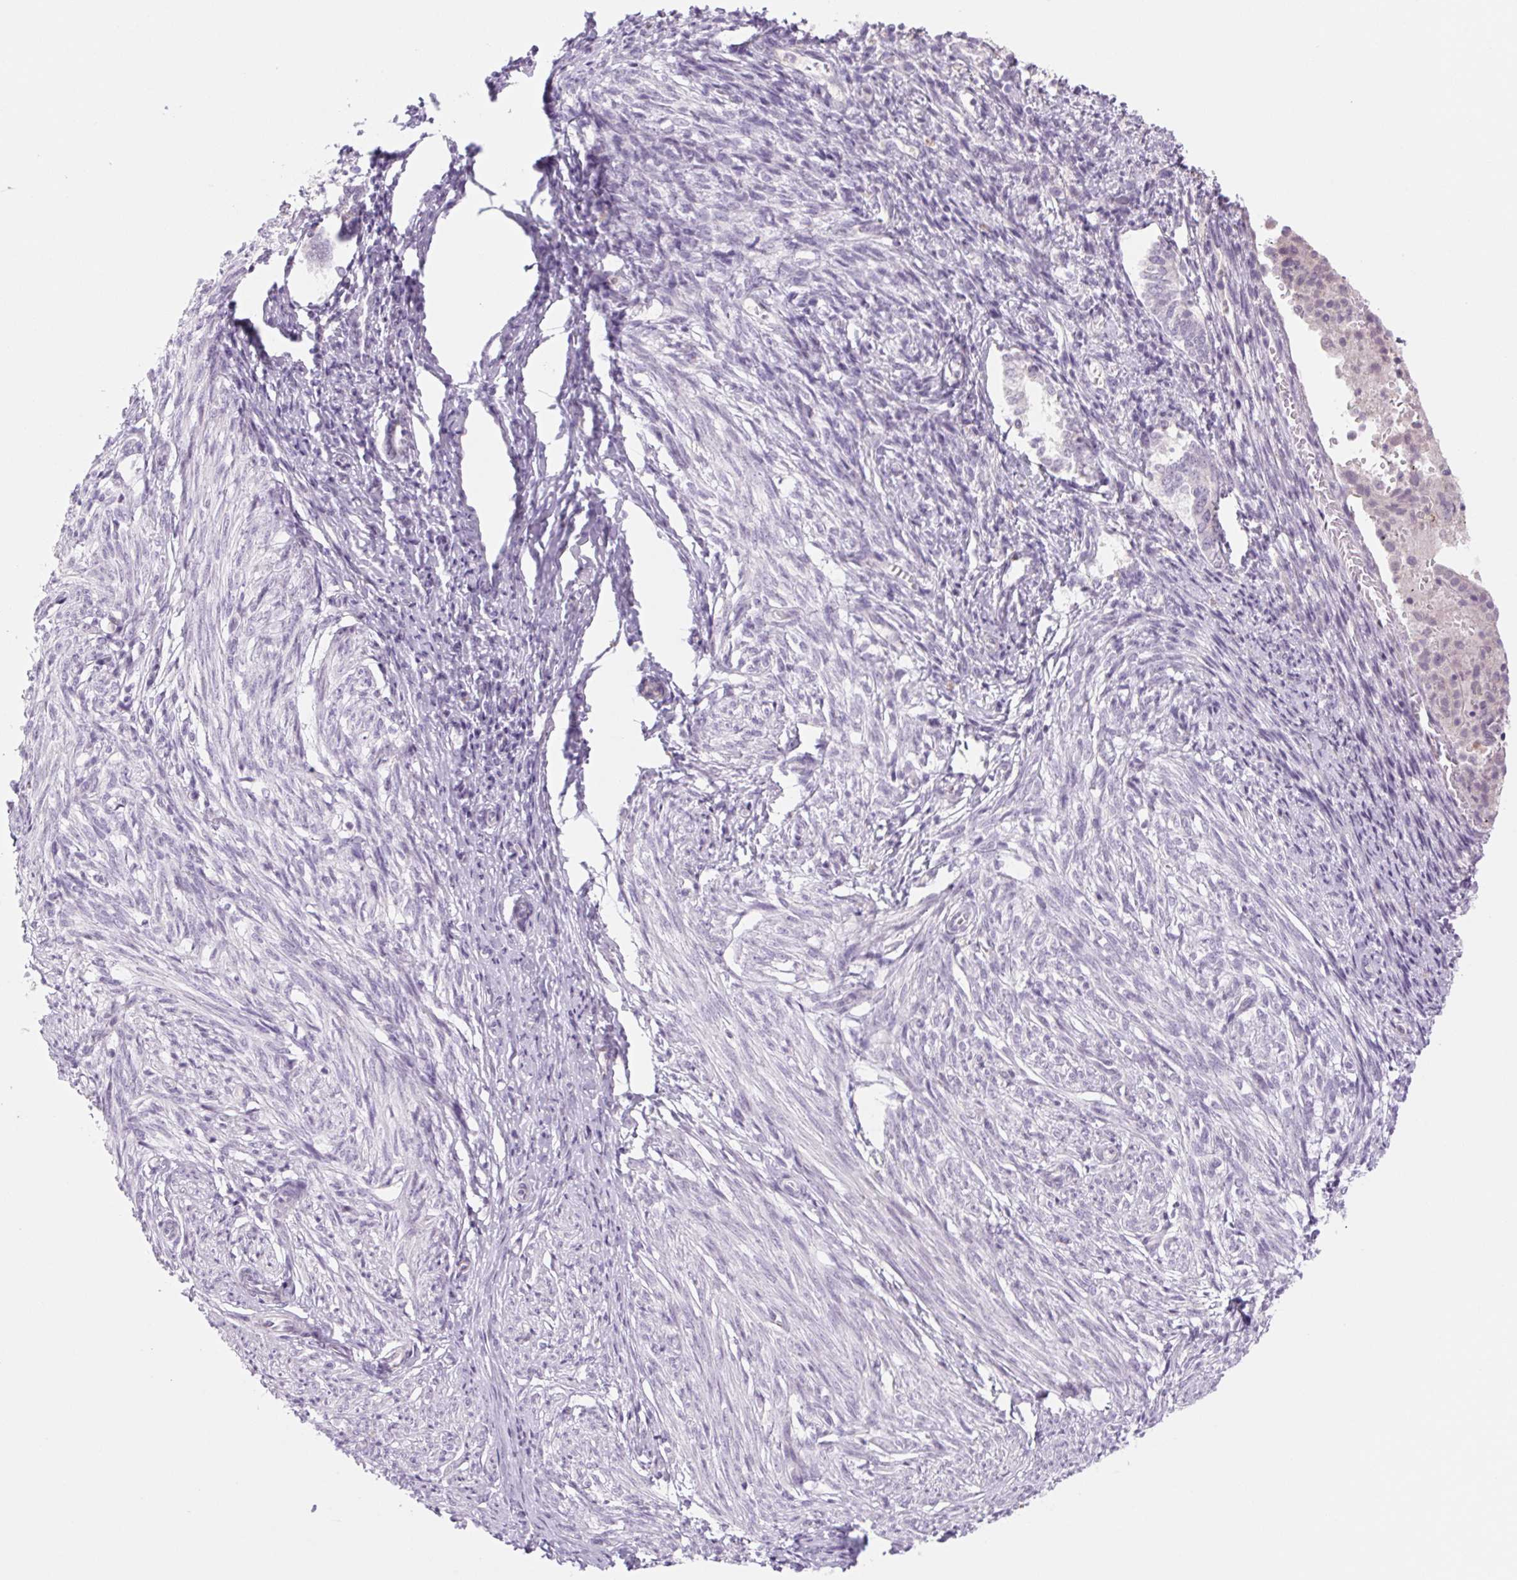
{"staining": {"intensity": "negative", "quantity": "none", "location": "none"}, "tissue": "endometrium", "cell_type": "Cells in endometrial stroma", "image_type": "normal", "snomed": [{"axis": "morphology", "description": "Normal tissue, NOS"}, {"axis": "topography", "description": "Endometrium"}], "caption": "Immunohistochemistry (IHC) photomicrograph of benign human endometrium stained for a protein (brown), which demonstrates no staining in cells in endometrial stroma. Nuclei are stained in blue.", "gene": "KRT1", "patient": {"sex": "female", "age": 50}}